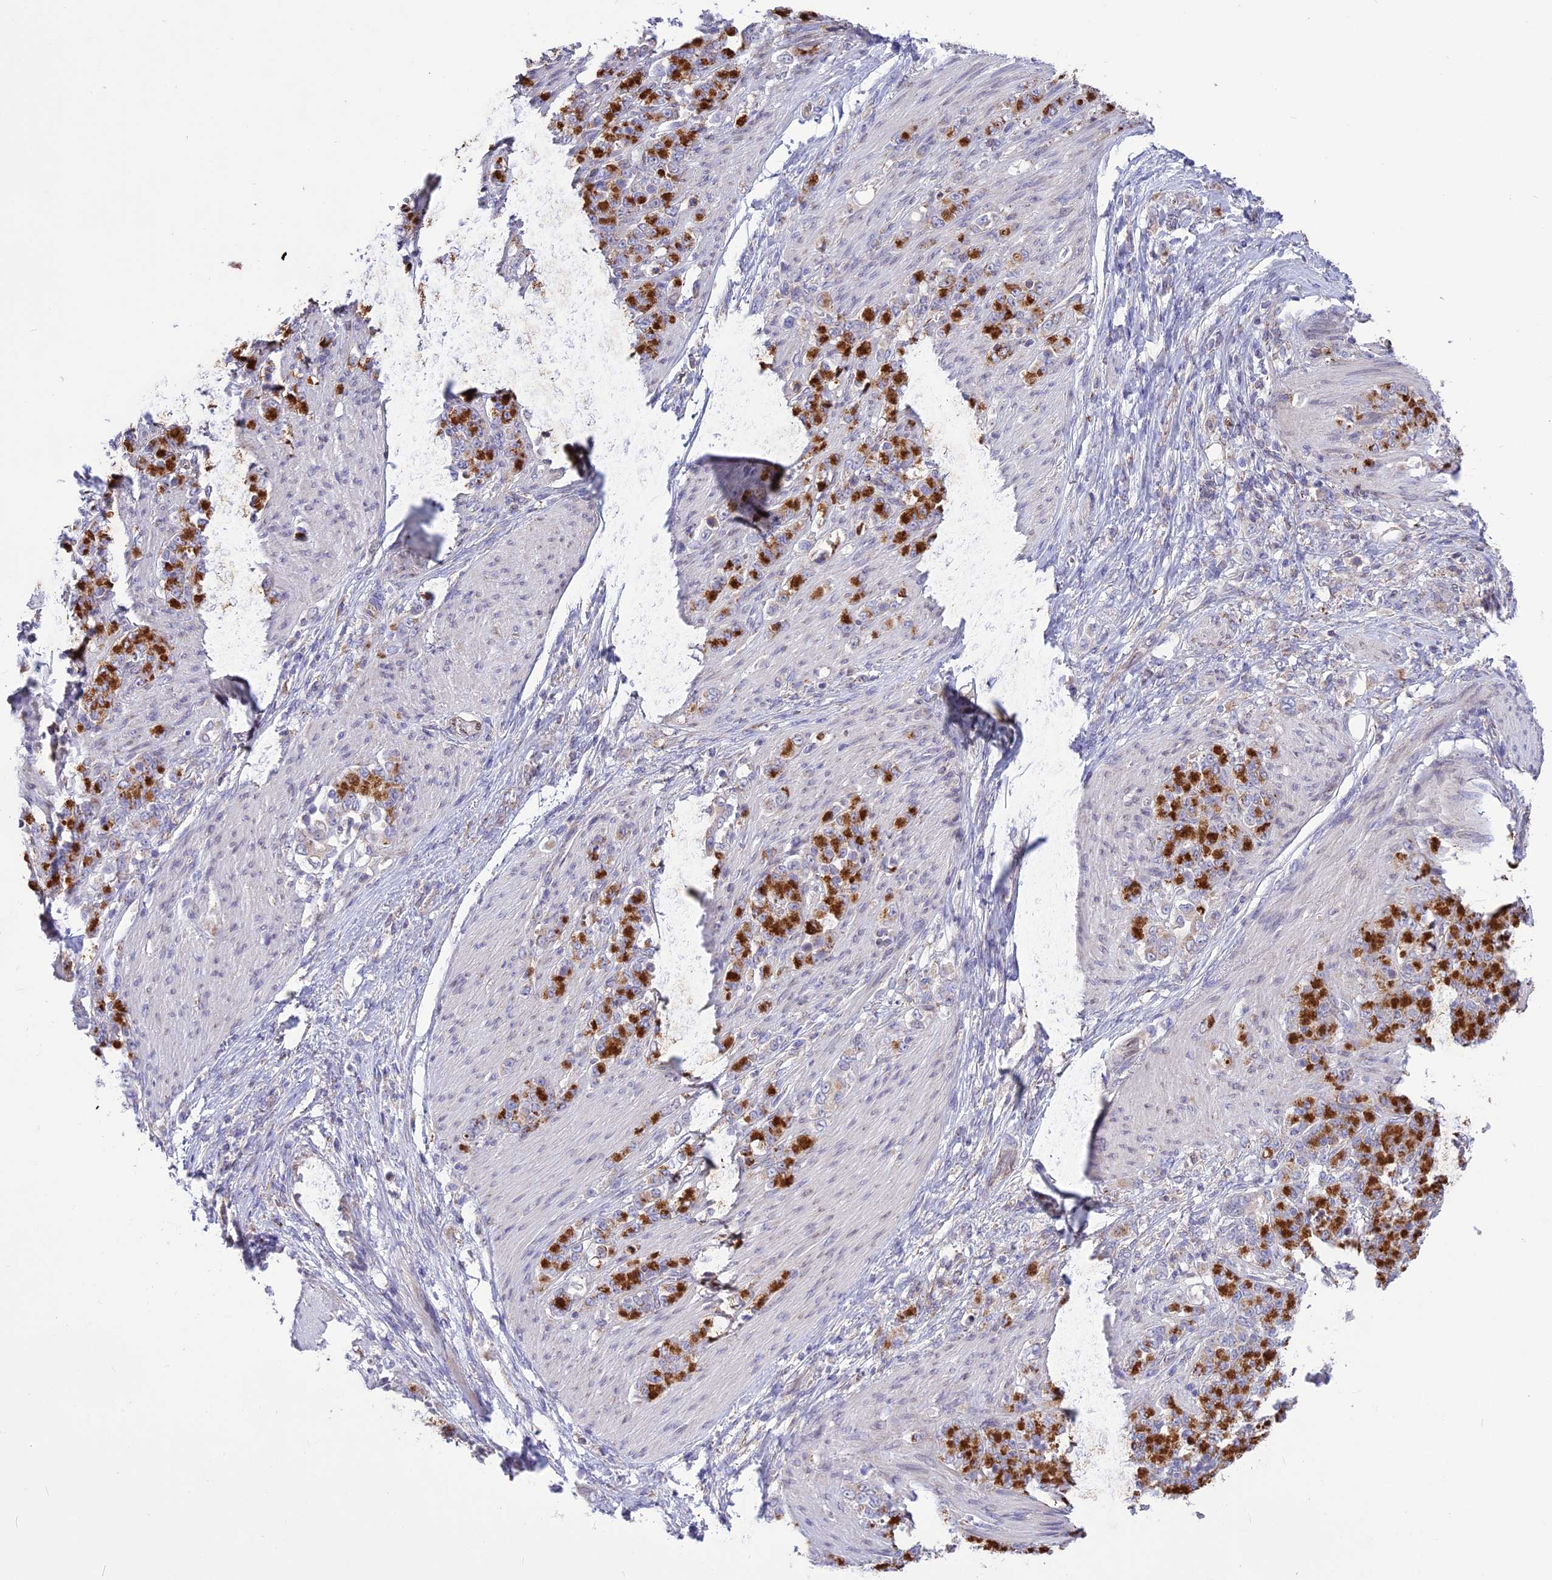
{"staining": {"intensity": "strong", "quantity": ">75%", "location": "cytoplasmic/membranous"}, "tissue": "stomach cancer", "cell_type": "Tumor cells", "image_type": "cancer", "snomed": [{"axis": "morphology", "description": "Adenocarcinoma, NOS"}, {"axis": "topography", "description": "Stomach"}], "caption": "Immunohistochemistry (IHC) photomicrograph of stomach cancer (adenocarcinoma) stained for a protein (brown), which shows high levels of strong cytoplasmic/membranous expression in about >75% of tumor cells.", "gene": "DOC2B", "patient": {"sex": "female", "age": 79}}